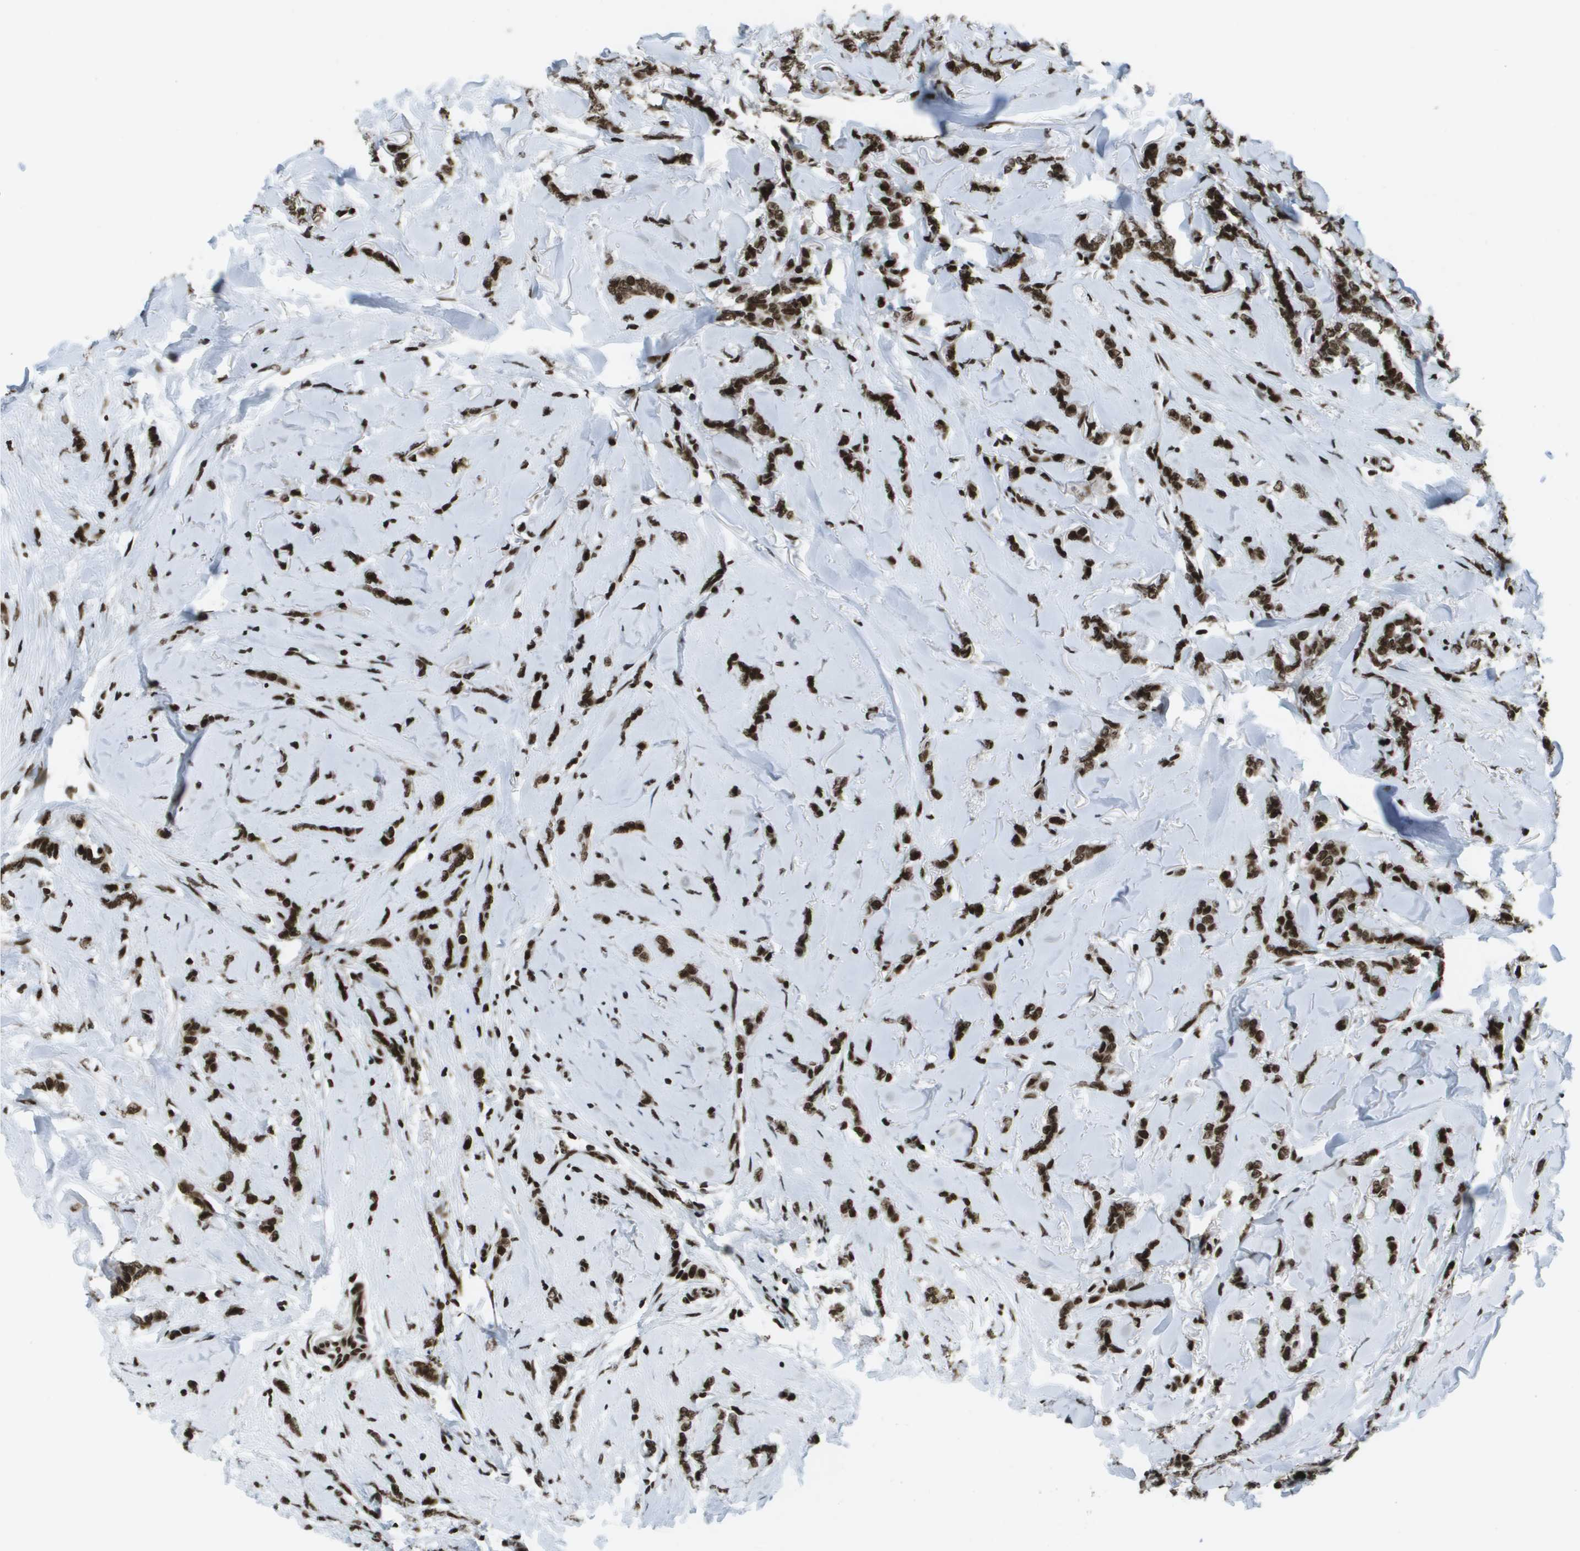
{"staining": {"intensity": "strong", "quantity": ">75%", "location": "nuclear"}, "tissue": "breast cancer", "cell_type": "Tumor cells", "image_type": "cancer", "snomed": [{"axis": "morphology", "description": "Lobular carcinoma"}, {"axis": "topography", "description": "Skin"}, {"axis": "topography", "description": "Breast"}], "caption": "The photomicrograph exhibits staining of breast cancer (lobular carcinoma), revealing strong nuclear protein staining (brown color) within tumor cells. Using DAB (brown) and hematoxylin (blue) stains, captured at high magnification using brightfield microscopy.", "gene": "GLYR1", "patient": {"sex": "female", "age": 46}}